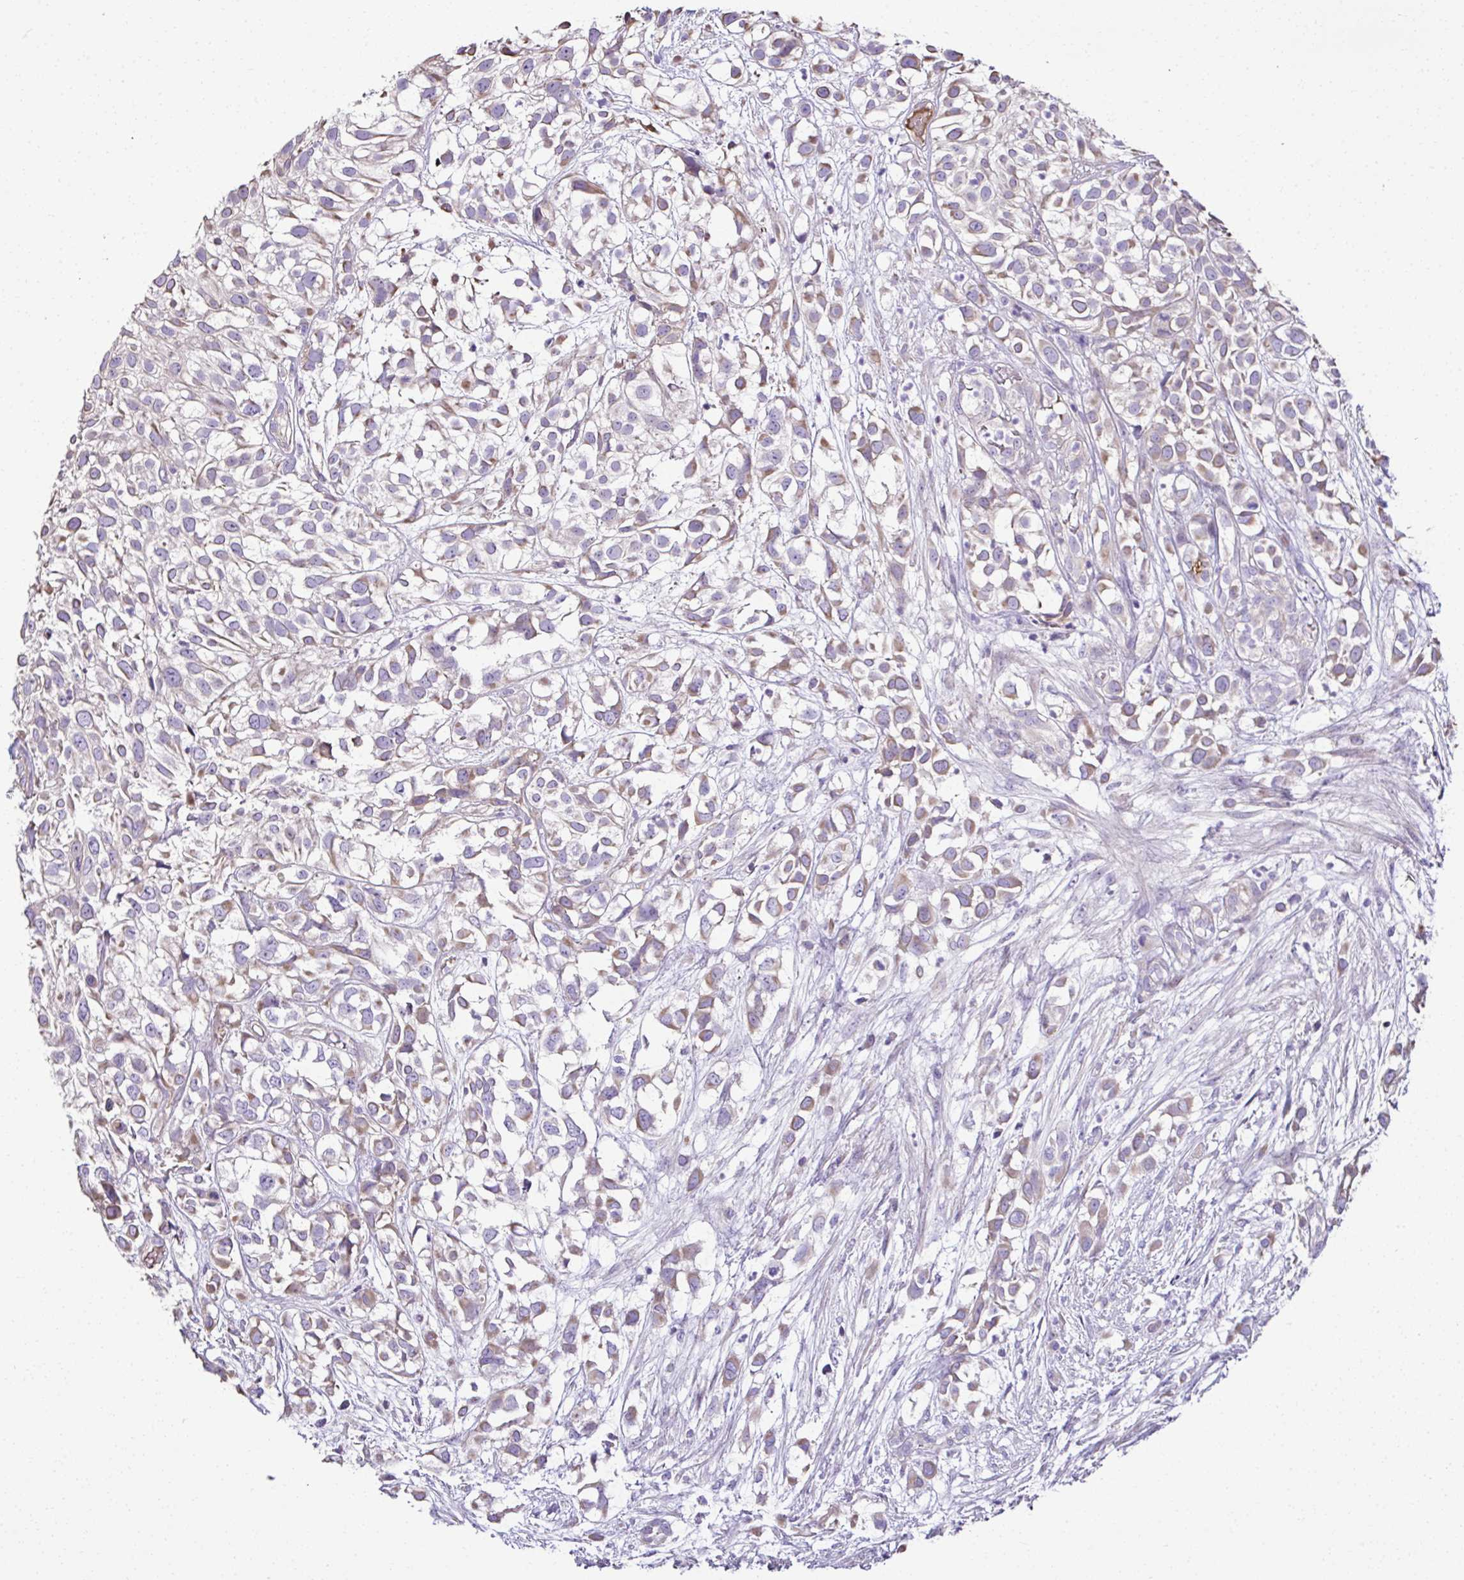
{"staining": {"intensity": "weak", "quantity": ">75%", "location": "cytoplasmic/membranous"}, "tissue": "urothelial cancer", "cell_type": "Tumor cells", "image_type": "cancer", "snomed": [{"axis": "morphology", "description": "Urothelial carcinoma, High grade"}, {"axis": "topography", "description": "Urinary bladder"}], "caption": "This is an image of IHC staining of urothelial cancer, which shows weak positivity in the cytoplasmic/membranous of tumor cells.", "gene": "CCDC85C", "patient": {"sex": "male", "age": 56}}